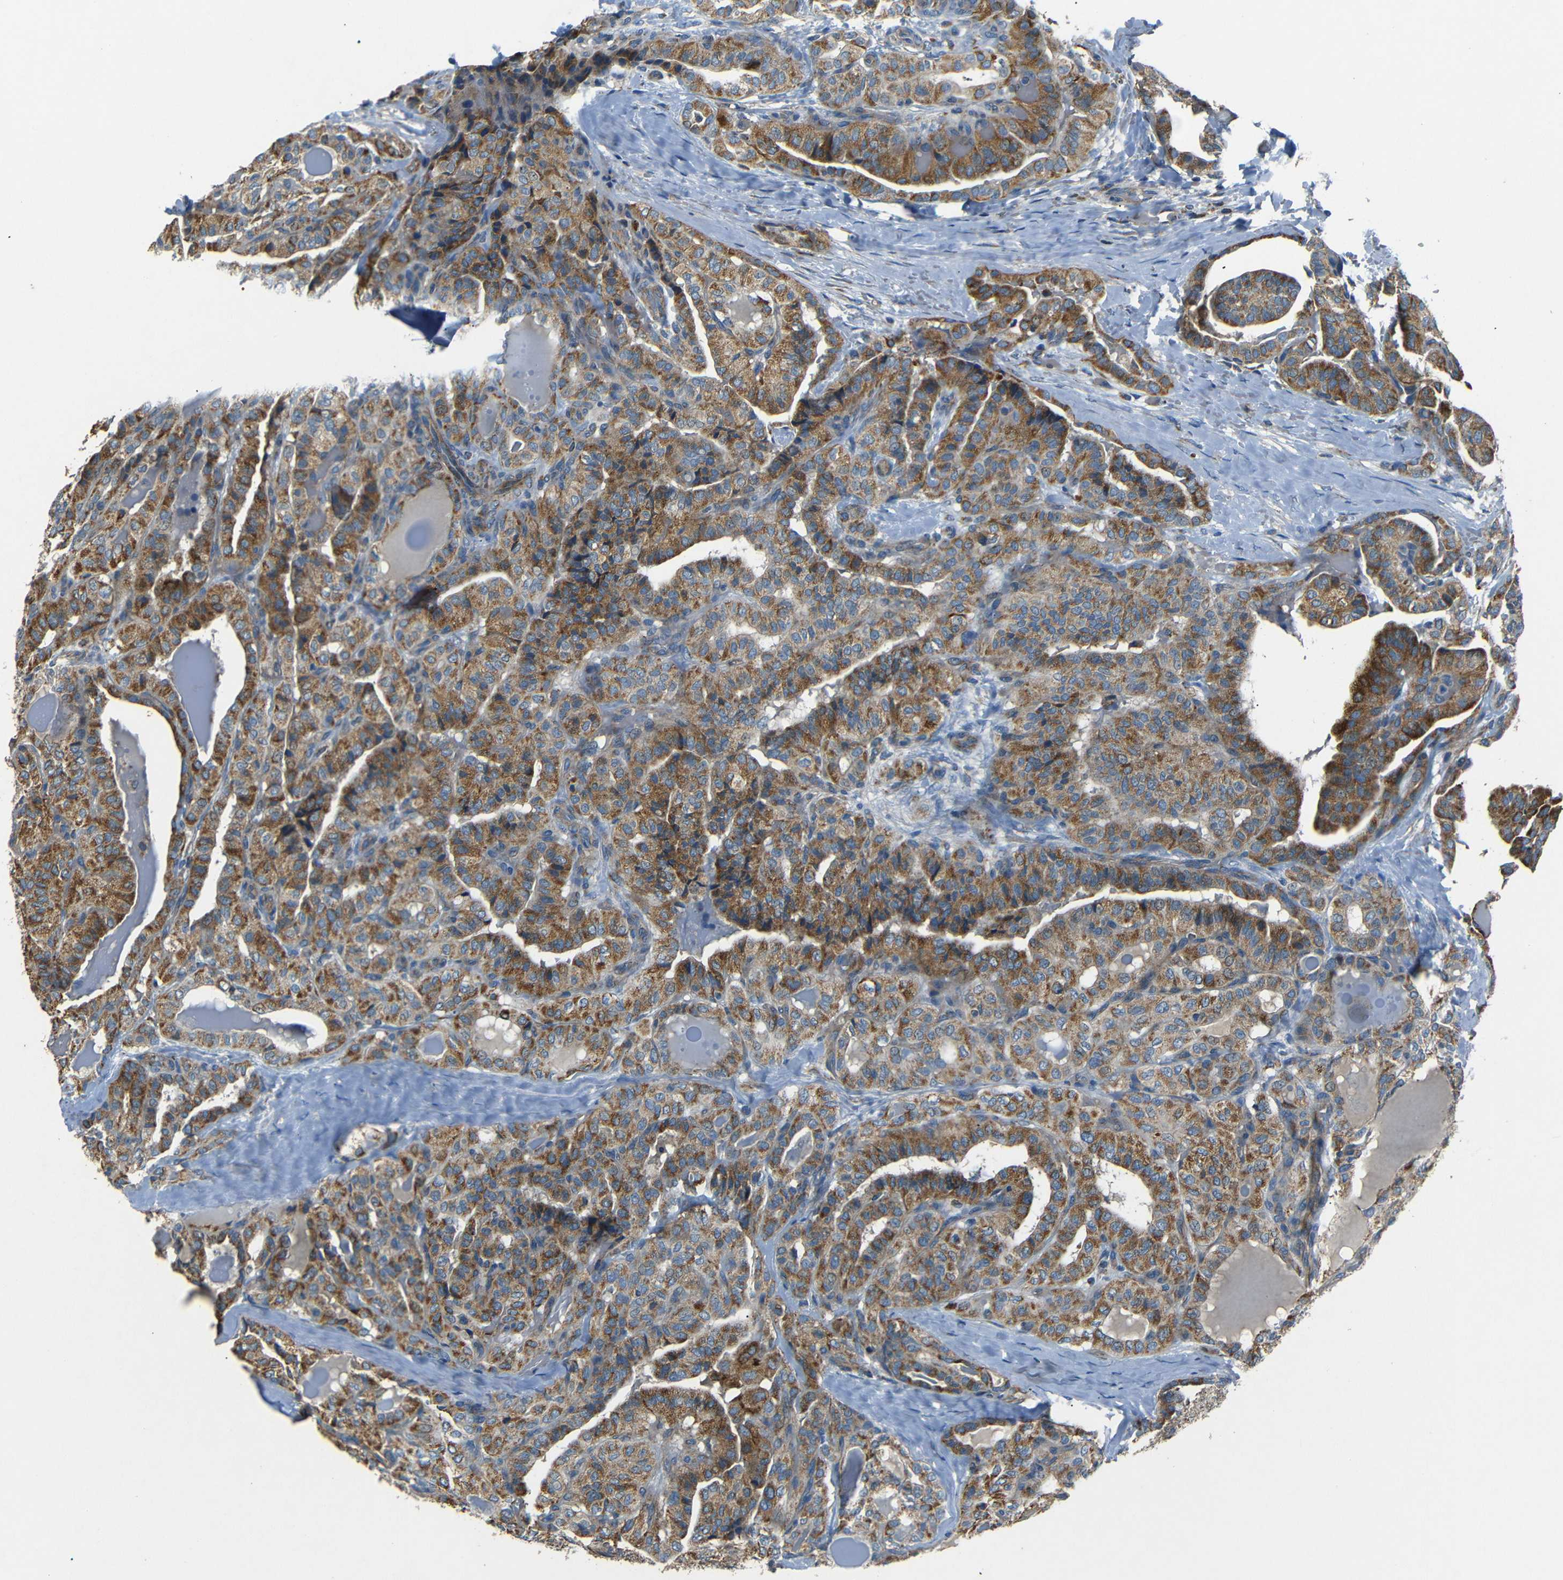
{"staining": {"intensity": "moderate", "quantity": ">75%", "location": "cytoplasmic/membranous"}, "tissue": "thyroid cancer", "cell_type": "Tumor cells", "image_type": "cancer", "snomed": [{"axis": "morphology", "description": "Papillary adenocarcinoma, NOS"}, {"axis": "topography", "description": "Thyroid gland"}], "caption": "Brown immunohistochemical staining in human thyroid cancer (papillary adenocarcinoma) displays moderate cytoplasmic/membranous expression in about >75% of tumor cells. (DAB (3,3'-diaminobenzidine) = brown stain, brightfield microscopy at high magnification).", "gene": "NETO2", "patient": {"sex": "male", "age": 77}}